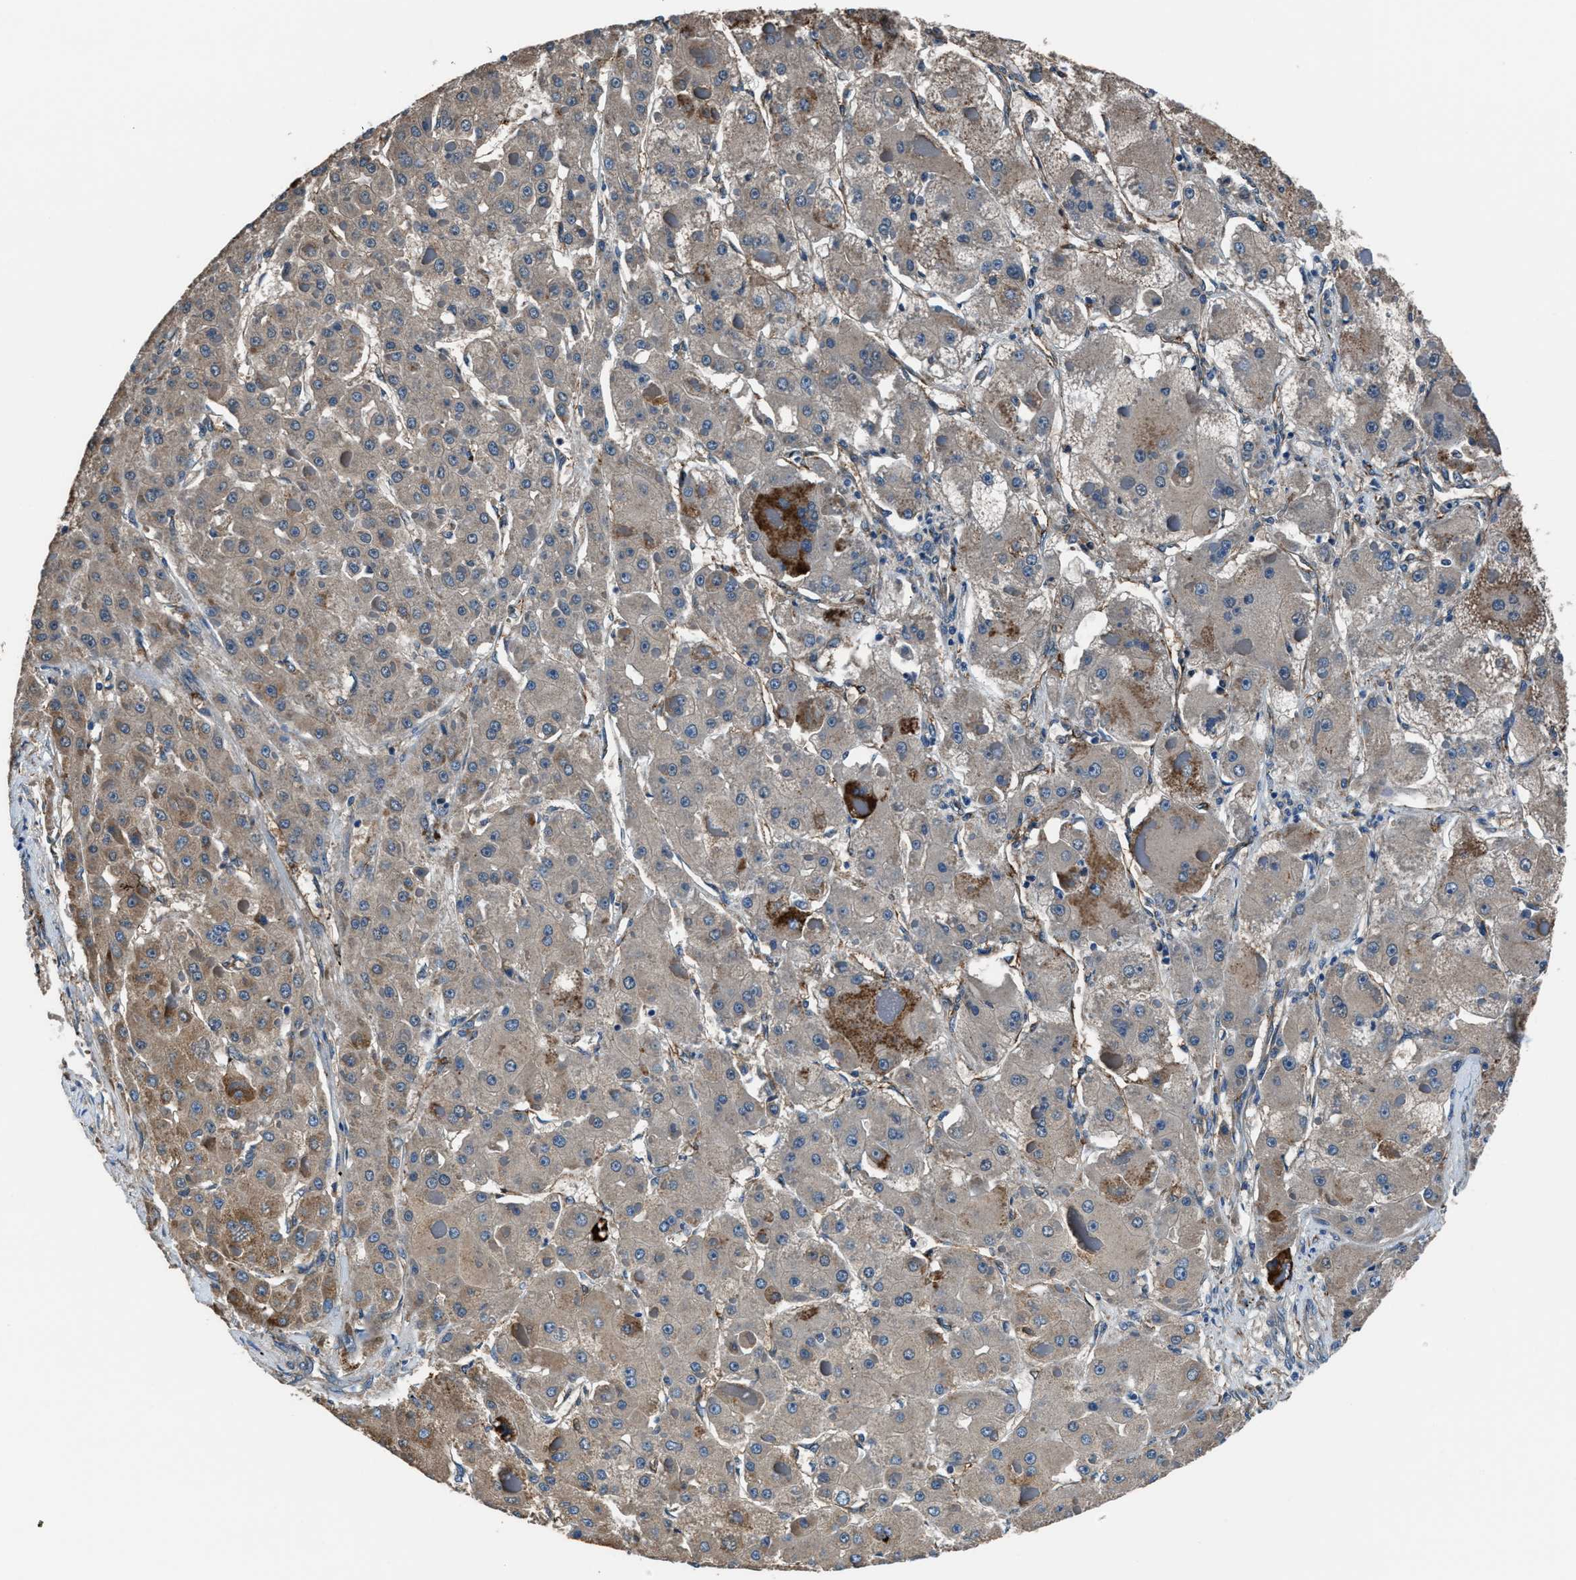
{"staining": {"intensity": "moderate", "quantity": "<25%", "location": "cytoplasmic/membranous"}, "tissue": "liver cancer", "cell_type": "Tumor cells", "image_type": "cancer", "snomed": [{"axis": "morphology", "description": "Carcinoma, Hepatocellular, NOS"}, {"axis": "topography", "description": "Liver"}], "caption": "A high-resolution photomicrograph shows immunohistochemistry (IHC) staining of liver cancer, which reveals moderate cytoplasmic/membranous positivity in about <25% of tumor cells. Immunohistochemistry stains the protein of interest in brown and the nuclei are stained blue.", "gene": "PRTFDC1", "patient": {"sex": "female", "age": 73}}